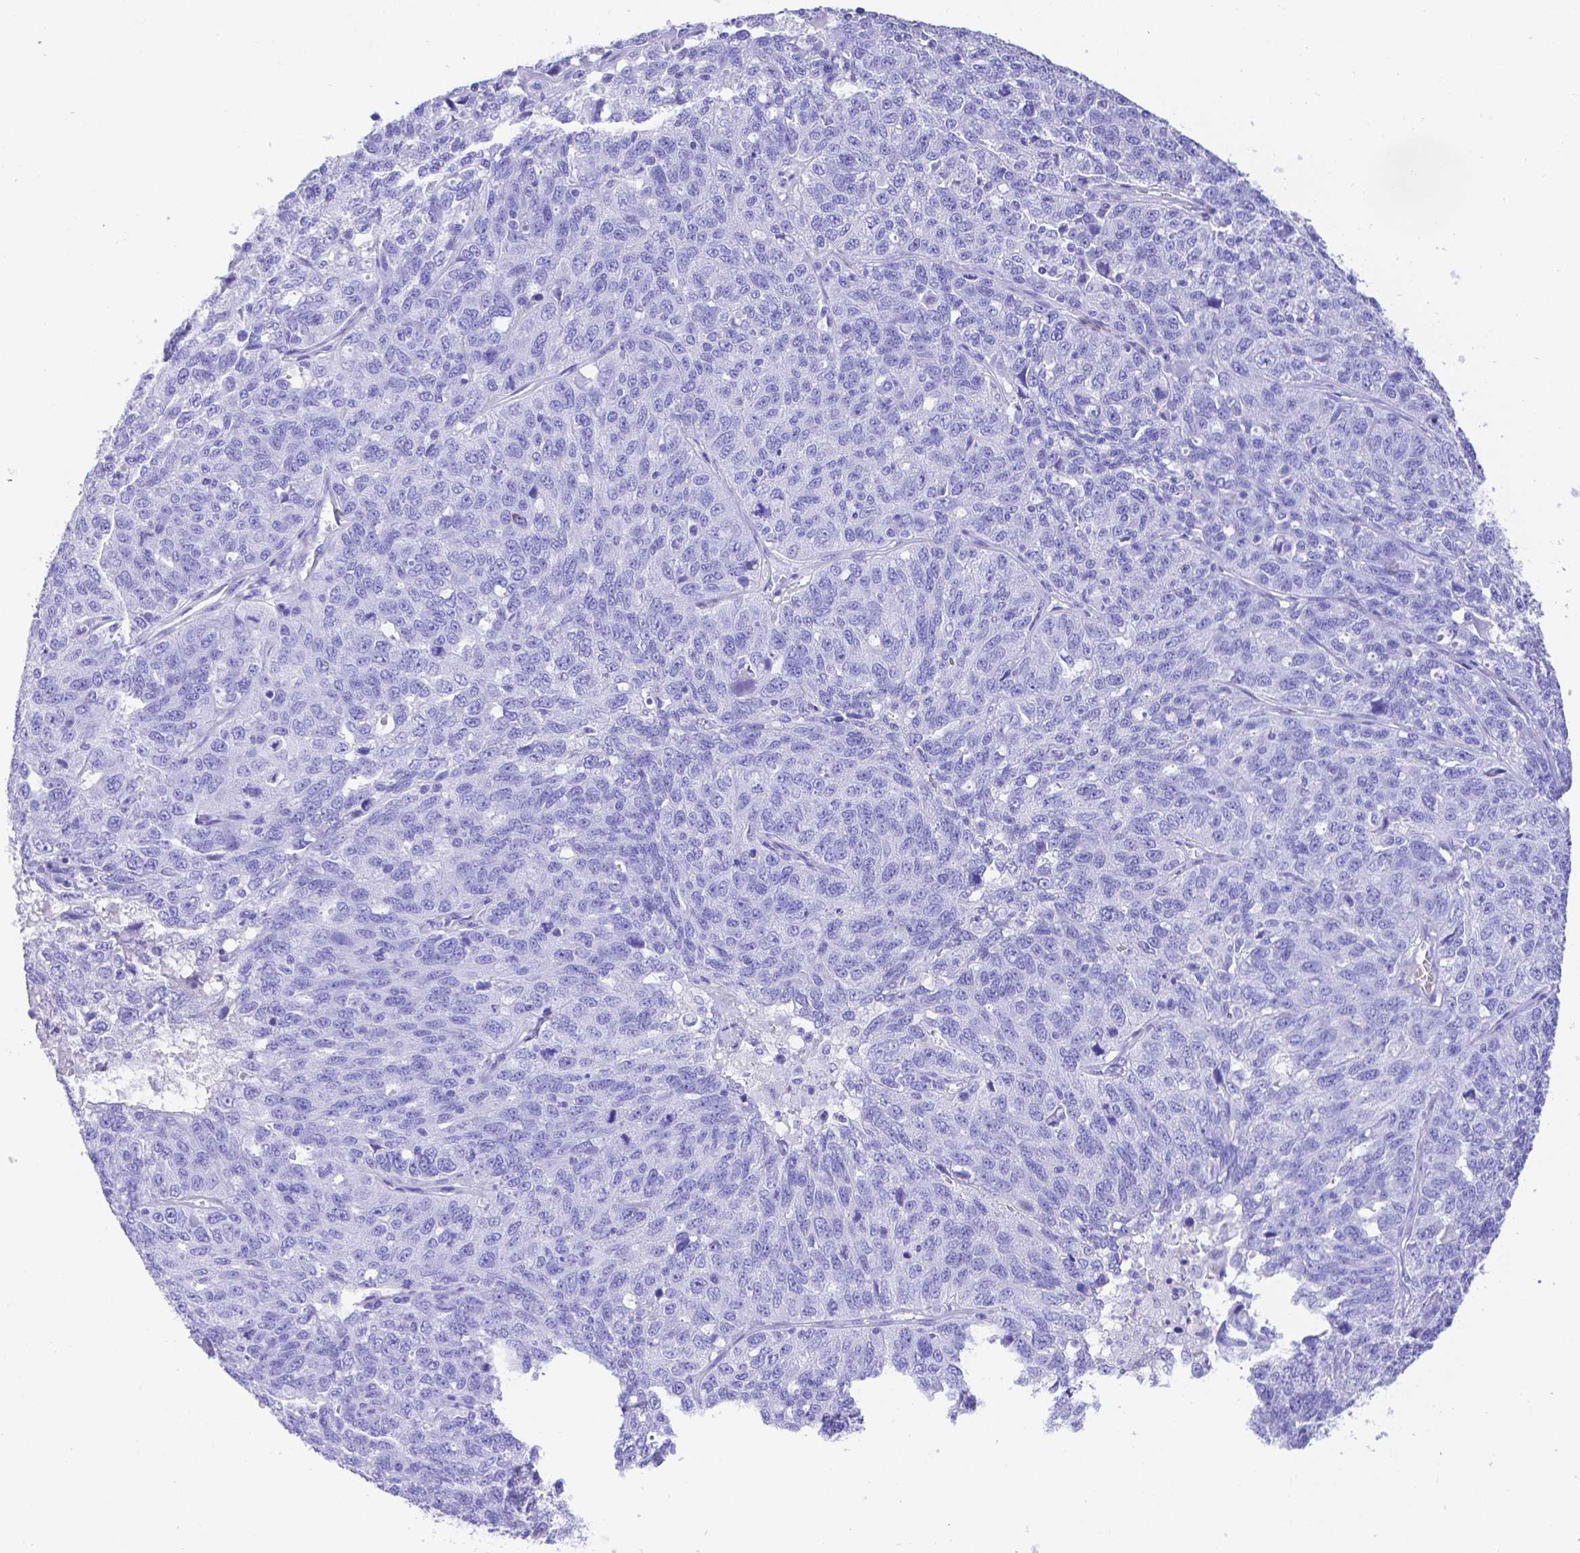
{"staining": {"intensity": "negative", "quantity": "none", "location": "none"}, "tissue": "ovarian cancer", "cell_type": "Tumor cells", "image_type": "cancer", "snomed": [{"axis": "morphology", "description": "Cystadenocarcinoma, serous, NOS"}, {"axis": "topography", "description": "Ovary"}], "caption": "There is no significant expression in tumor cells of ovarian serous cystadenocarcinoma.", "gene": "SMR3A", "patient": {"sex": "female", "age": 71}}